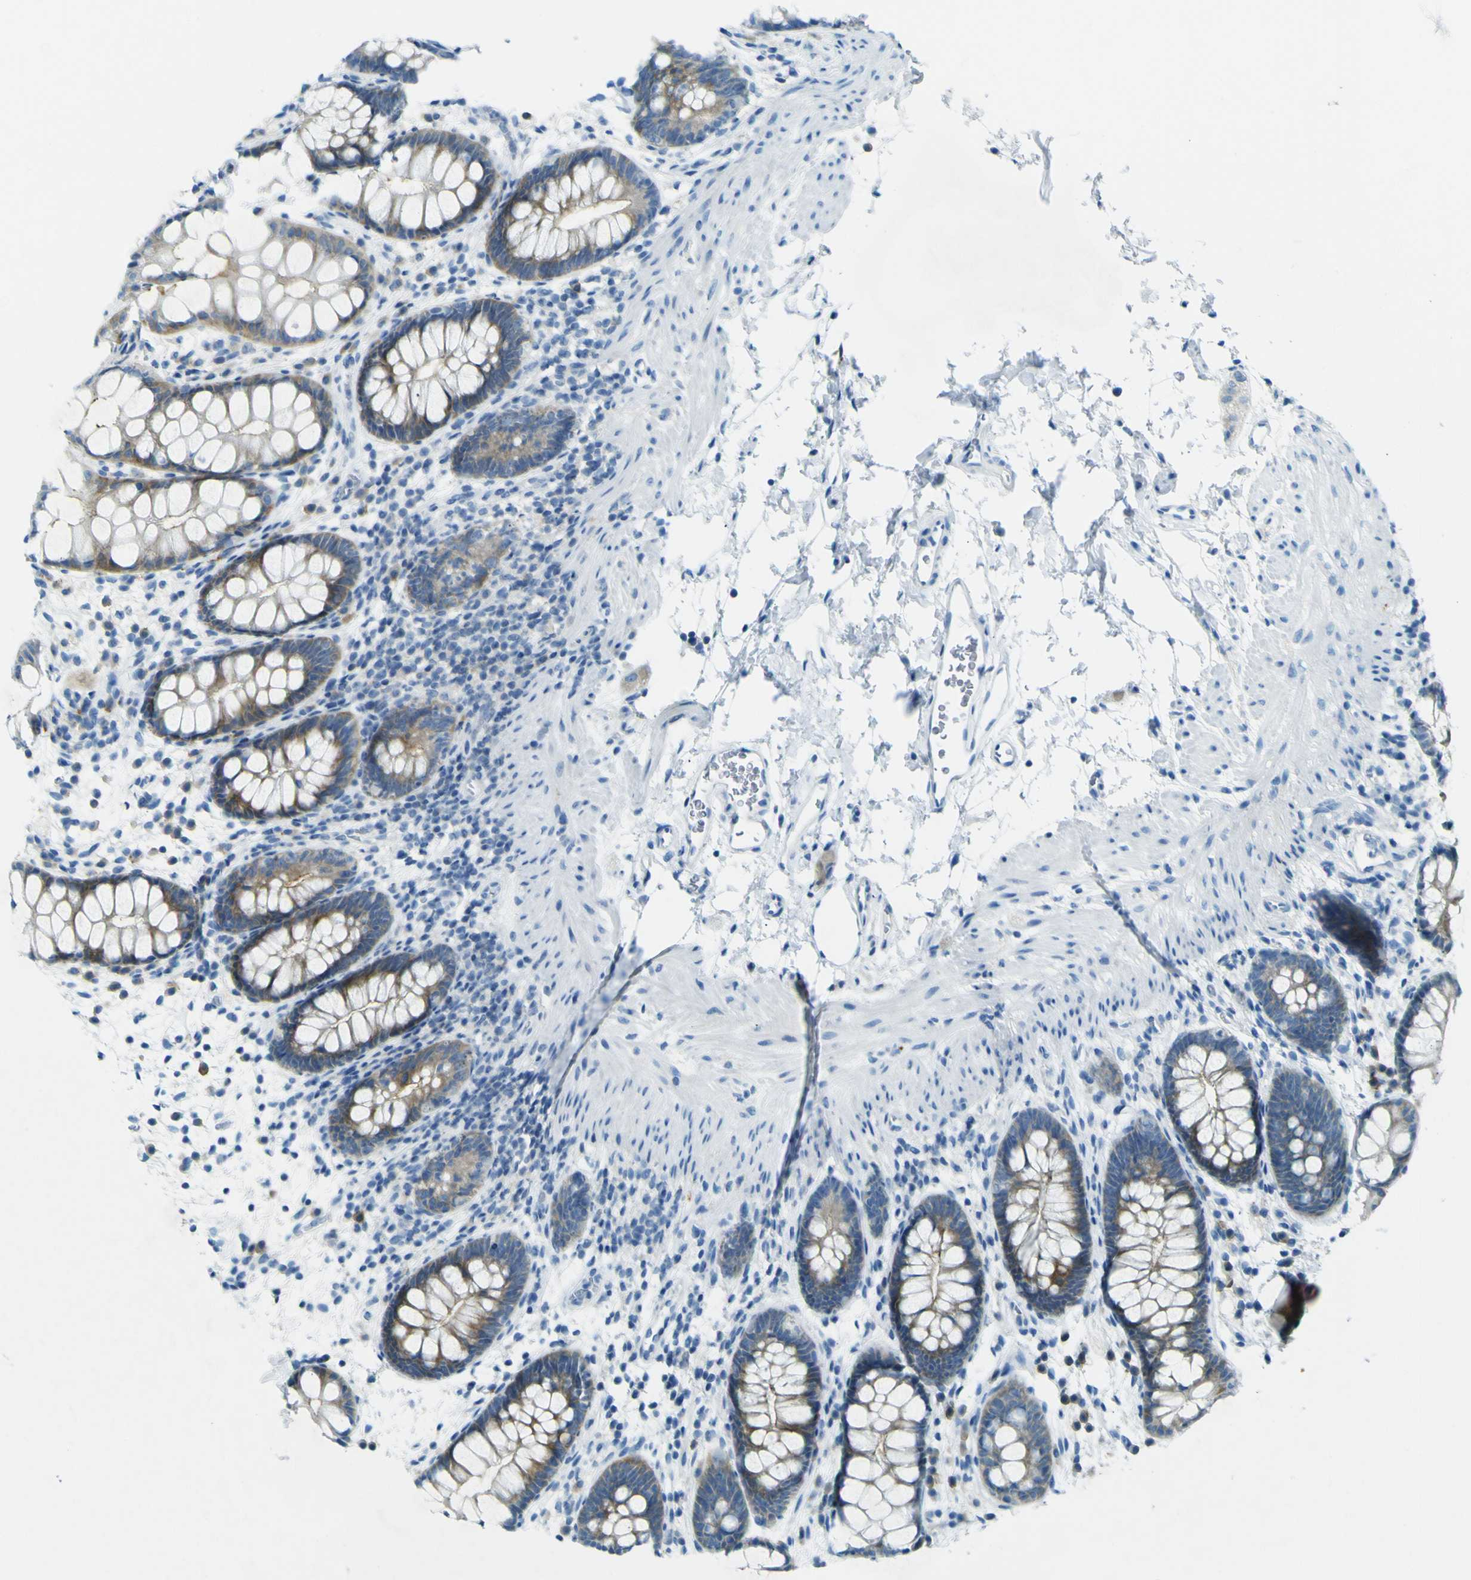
{"staining": {"intensity": "strong", "quantity": "25%-75%", "location": "cytoplasmic/membranous"}, "tissue": "rectum", "cell_type": "Glandular cells", "image_type": "normal", "snomed": [{"axis": "morphology", "description": "Normal tissue, NOS"}, {"axis": "topography", "description": "Rectum"}], "caption": "A brown stain highlights strong cytoplasmic/membranous expression of a protein in glandular cells of unremarkable rectum.", "gene": "SORCS1", "patient": {"sex": "female", "age": 24}}